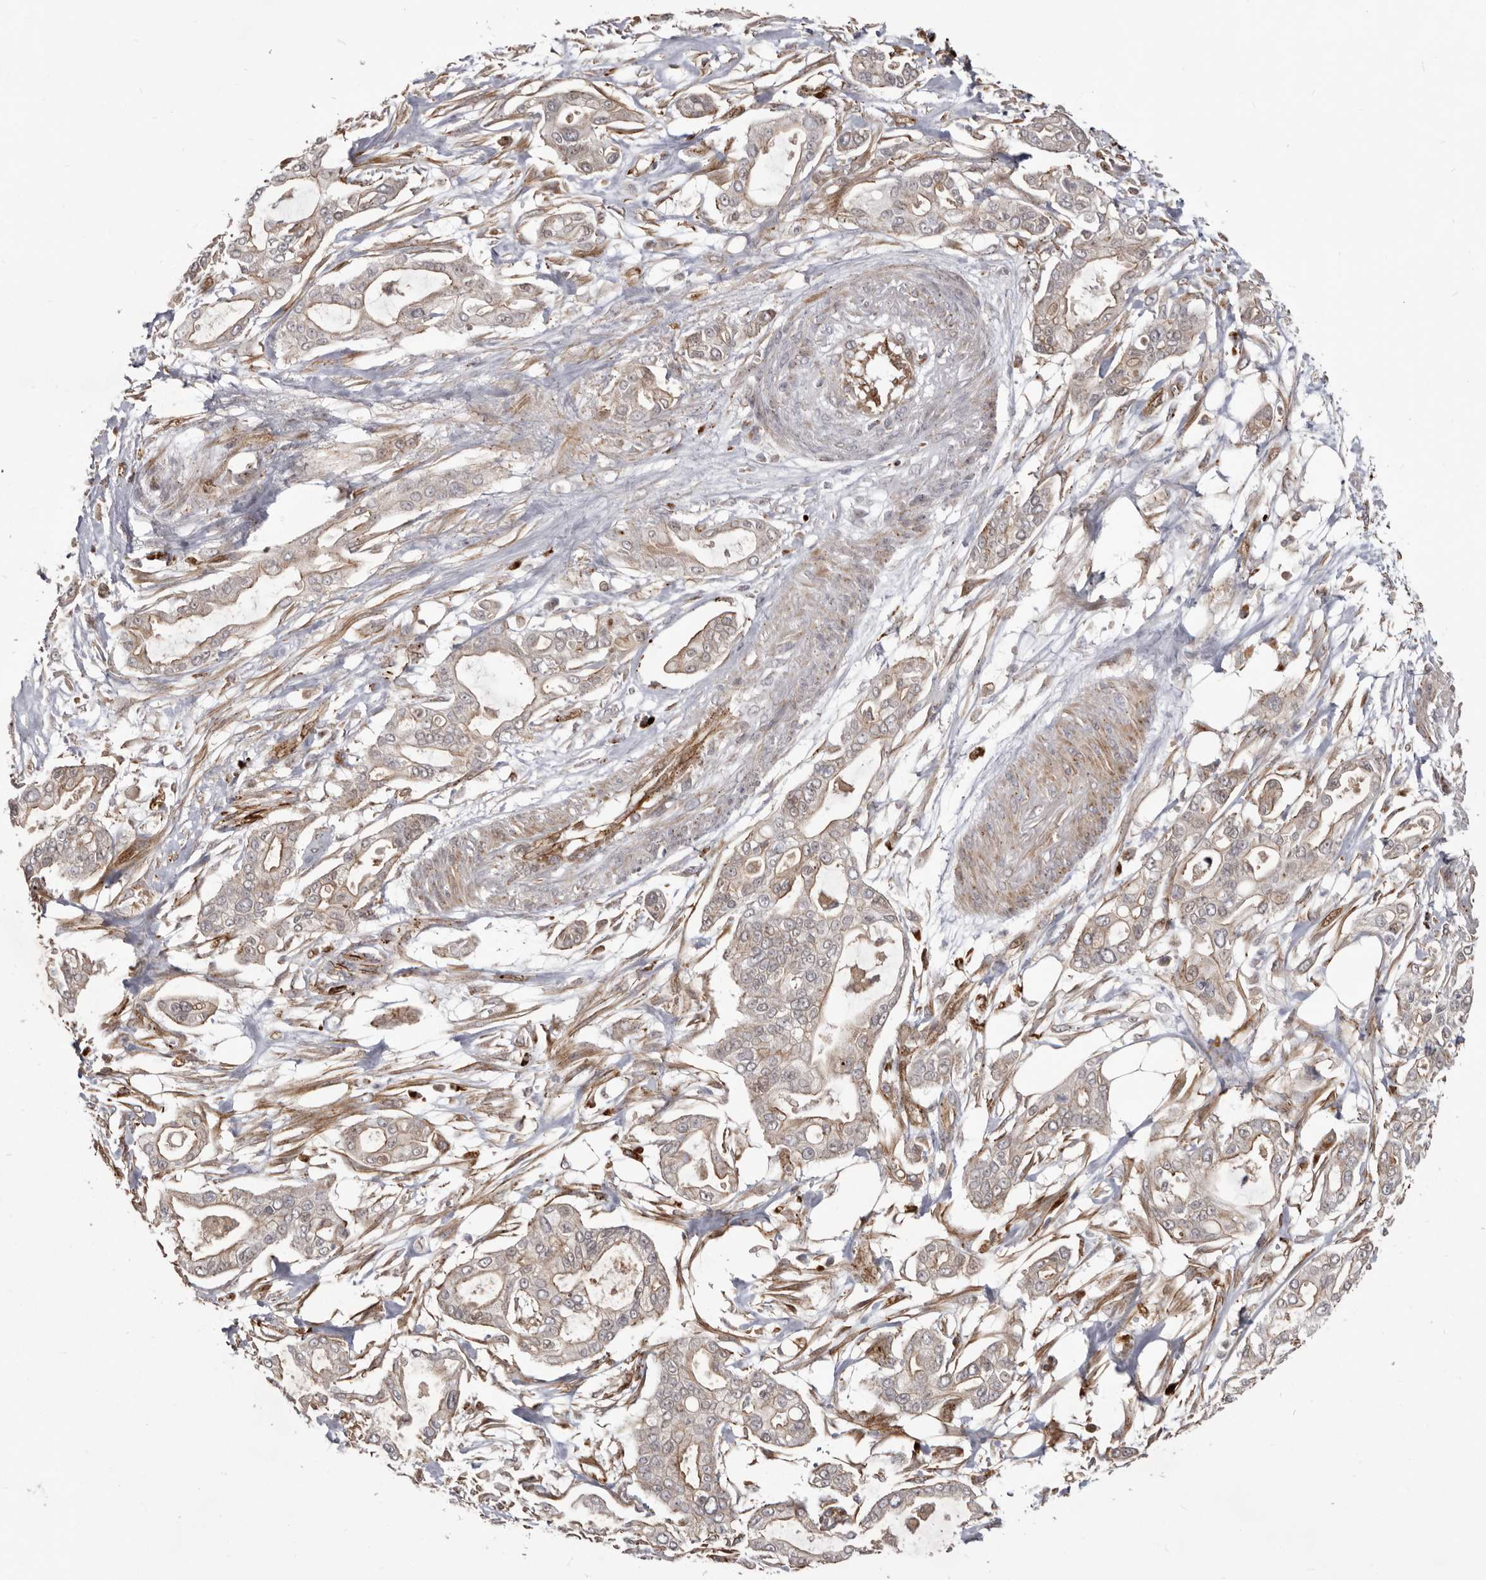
{"staining": {"intensity": "weak", "quantity": "25%-75%", "location": "cytoplasmic/membranous"}, "tissue": "pancreatic cancer", "cell_type": "Tumor cells", "image_type": "cancer", "snomed": [{"axis": "morphology", "description": "Adenocarcinoma, NOS"}, {"axis": "topography", "description": "Pancreas"}], "caption": "DAB immunohistochemical staining of human pancreatic cancer exhibits weak cytoplasmic/membranous protein positivity in about 25%-75% of tumor cells.", "gene": "NUP43", "patient": {"sex": "male", "age": 68}}